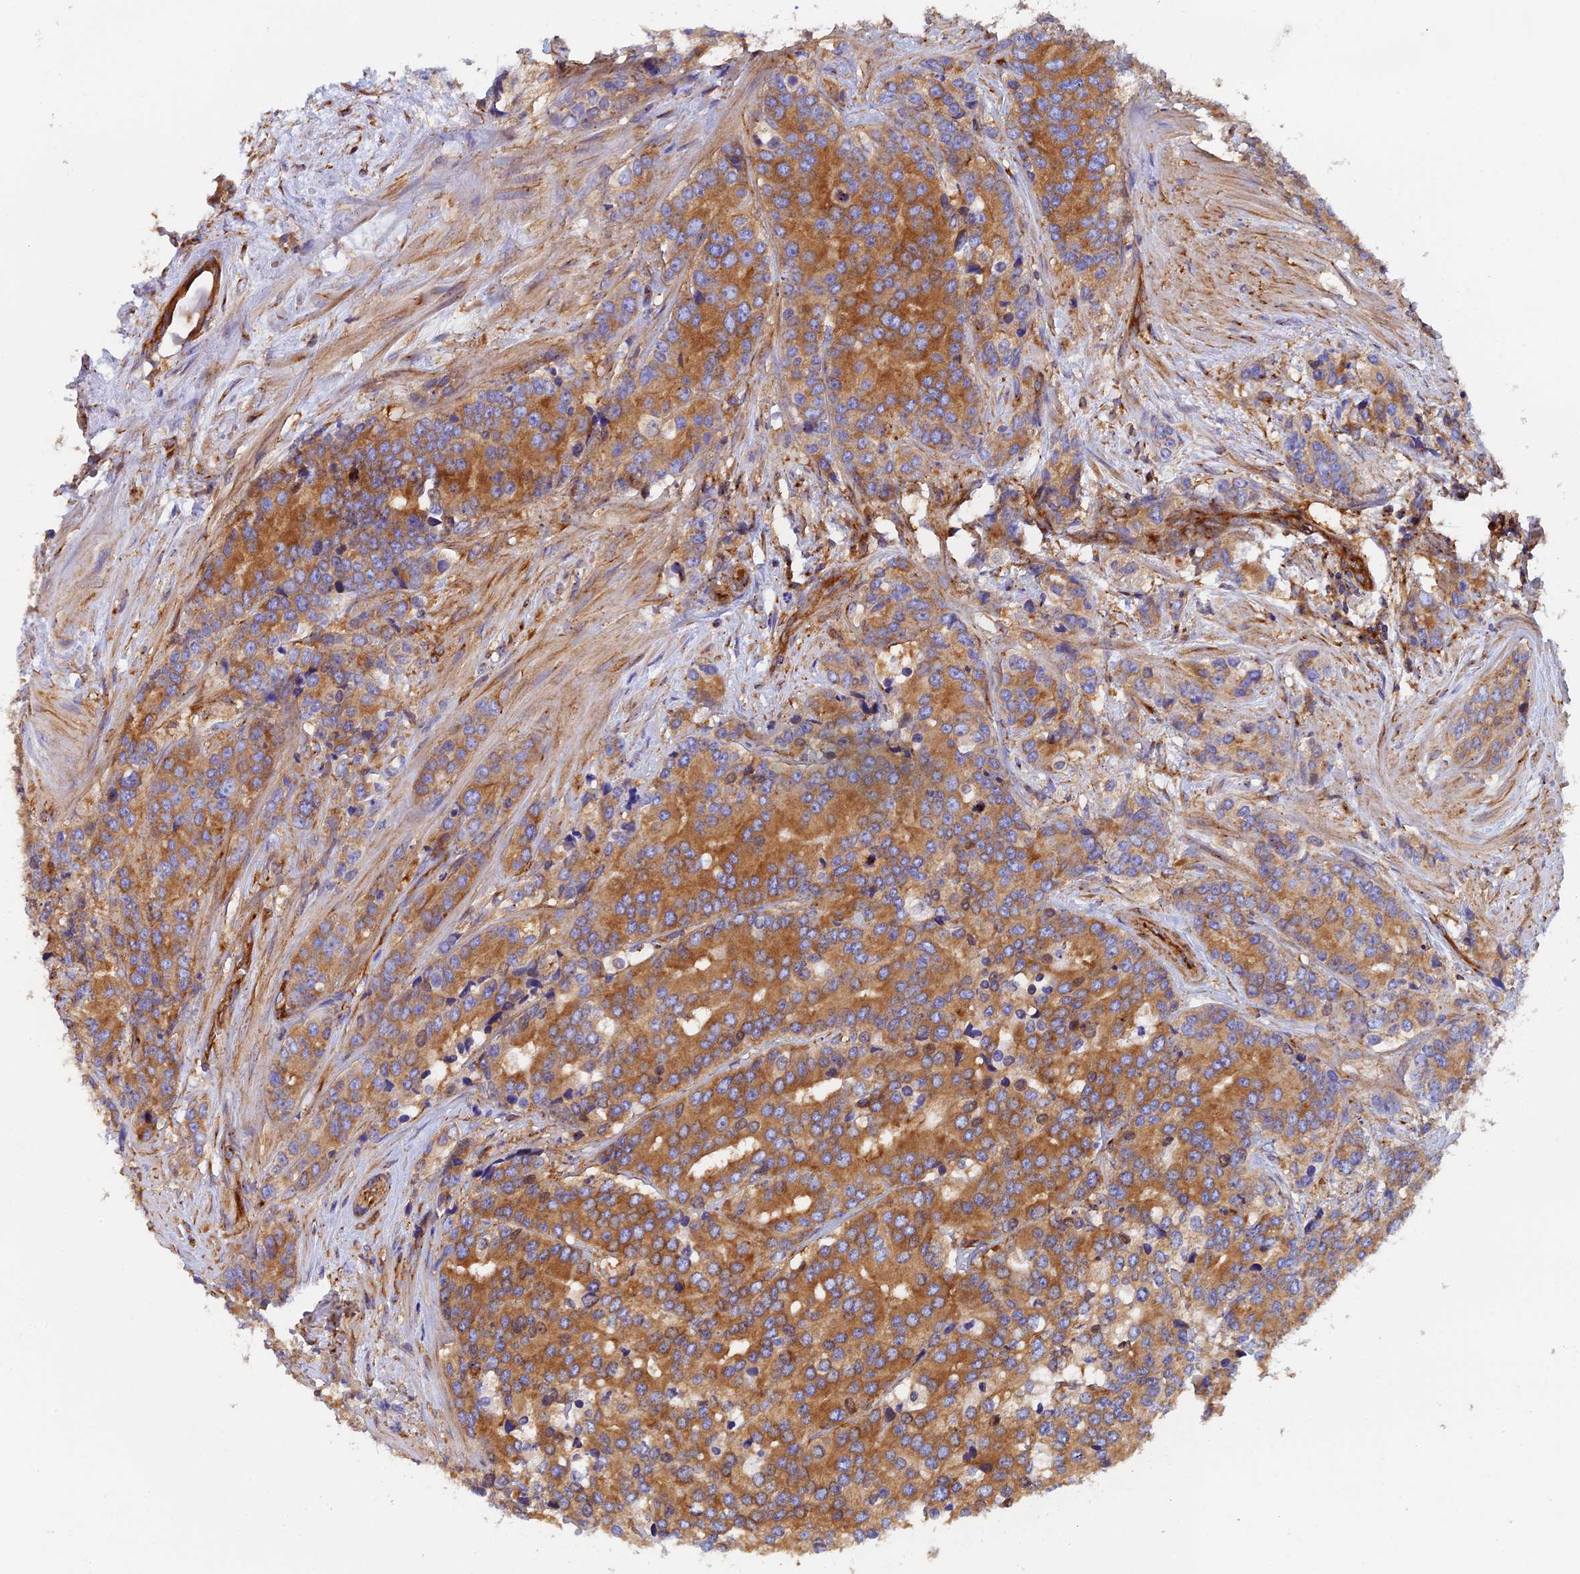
{"staining": {"intensity": "strong", "quantity": ">75%", "location": "cytoplasmic/membranous"}, "tissue": "prostate cancer", "cell_type": "Tumor cells", "image_type": "cancer", "snomed": [{"axis": "morphology", "description": "Adenocarcinoma, High grade"}, {"axis": "topography", "description": "Prostate"}], "caption": "IHC image of neoplastic tissue: human prostate cancer stained using IHC exhibits high levels of strong protein expression localized specifically in the cytoplasmic/membranous of tumor cells, appearing as a cytoplasmic/membranous brown color.", "gene": "DCTN2", "patient": {"sex": "male", "age": 62}}